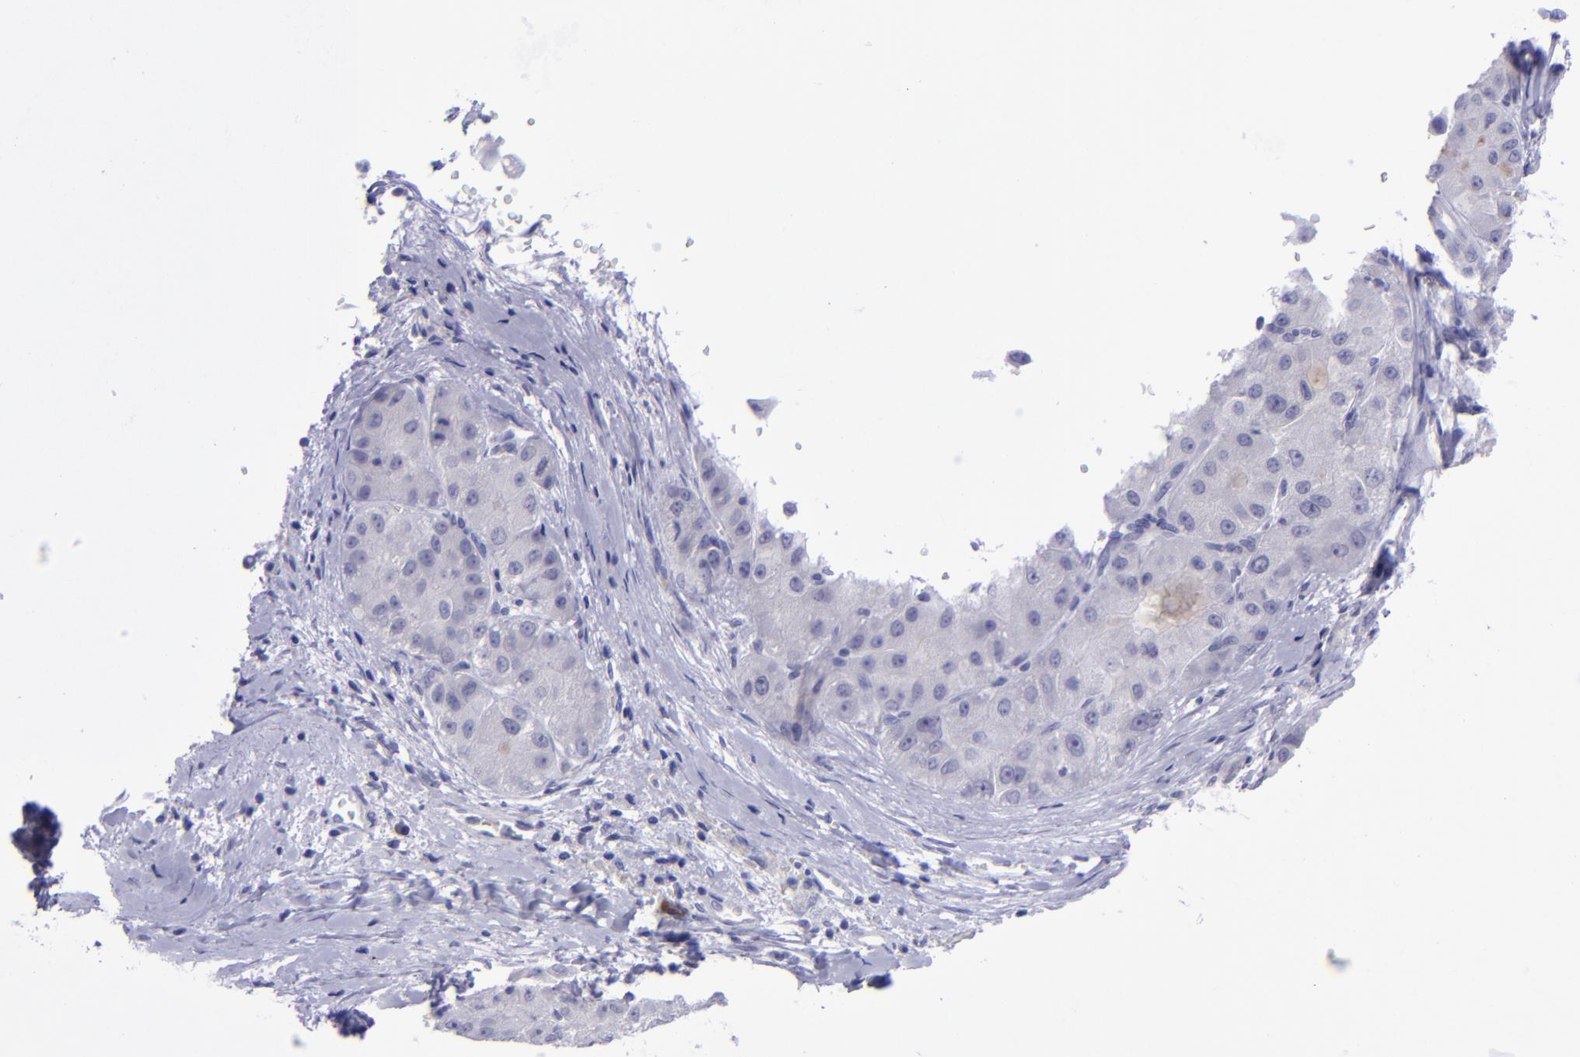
{"staining": {"intensity": "negative", "quantity": "none", "location": "none"}, "tissue": "liver cancer", "cell_type": "Tumor cells", "image_type": "cancer", "snomed": [{"axis": "morphology", "description": "Carcinoma, Hepatocellular, NOS"}, {"axis": "topography", "description": "Liver"}], "caption": "DAB immunohistochemical staining of human liver hepatocellular carcinoma exhibits no significant staining in tumor cells.", "gene": "POU2F2", "patient": {"sex": "male", "age": 80}}